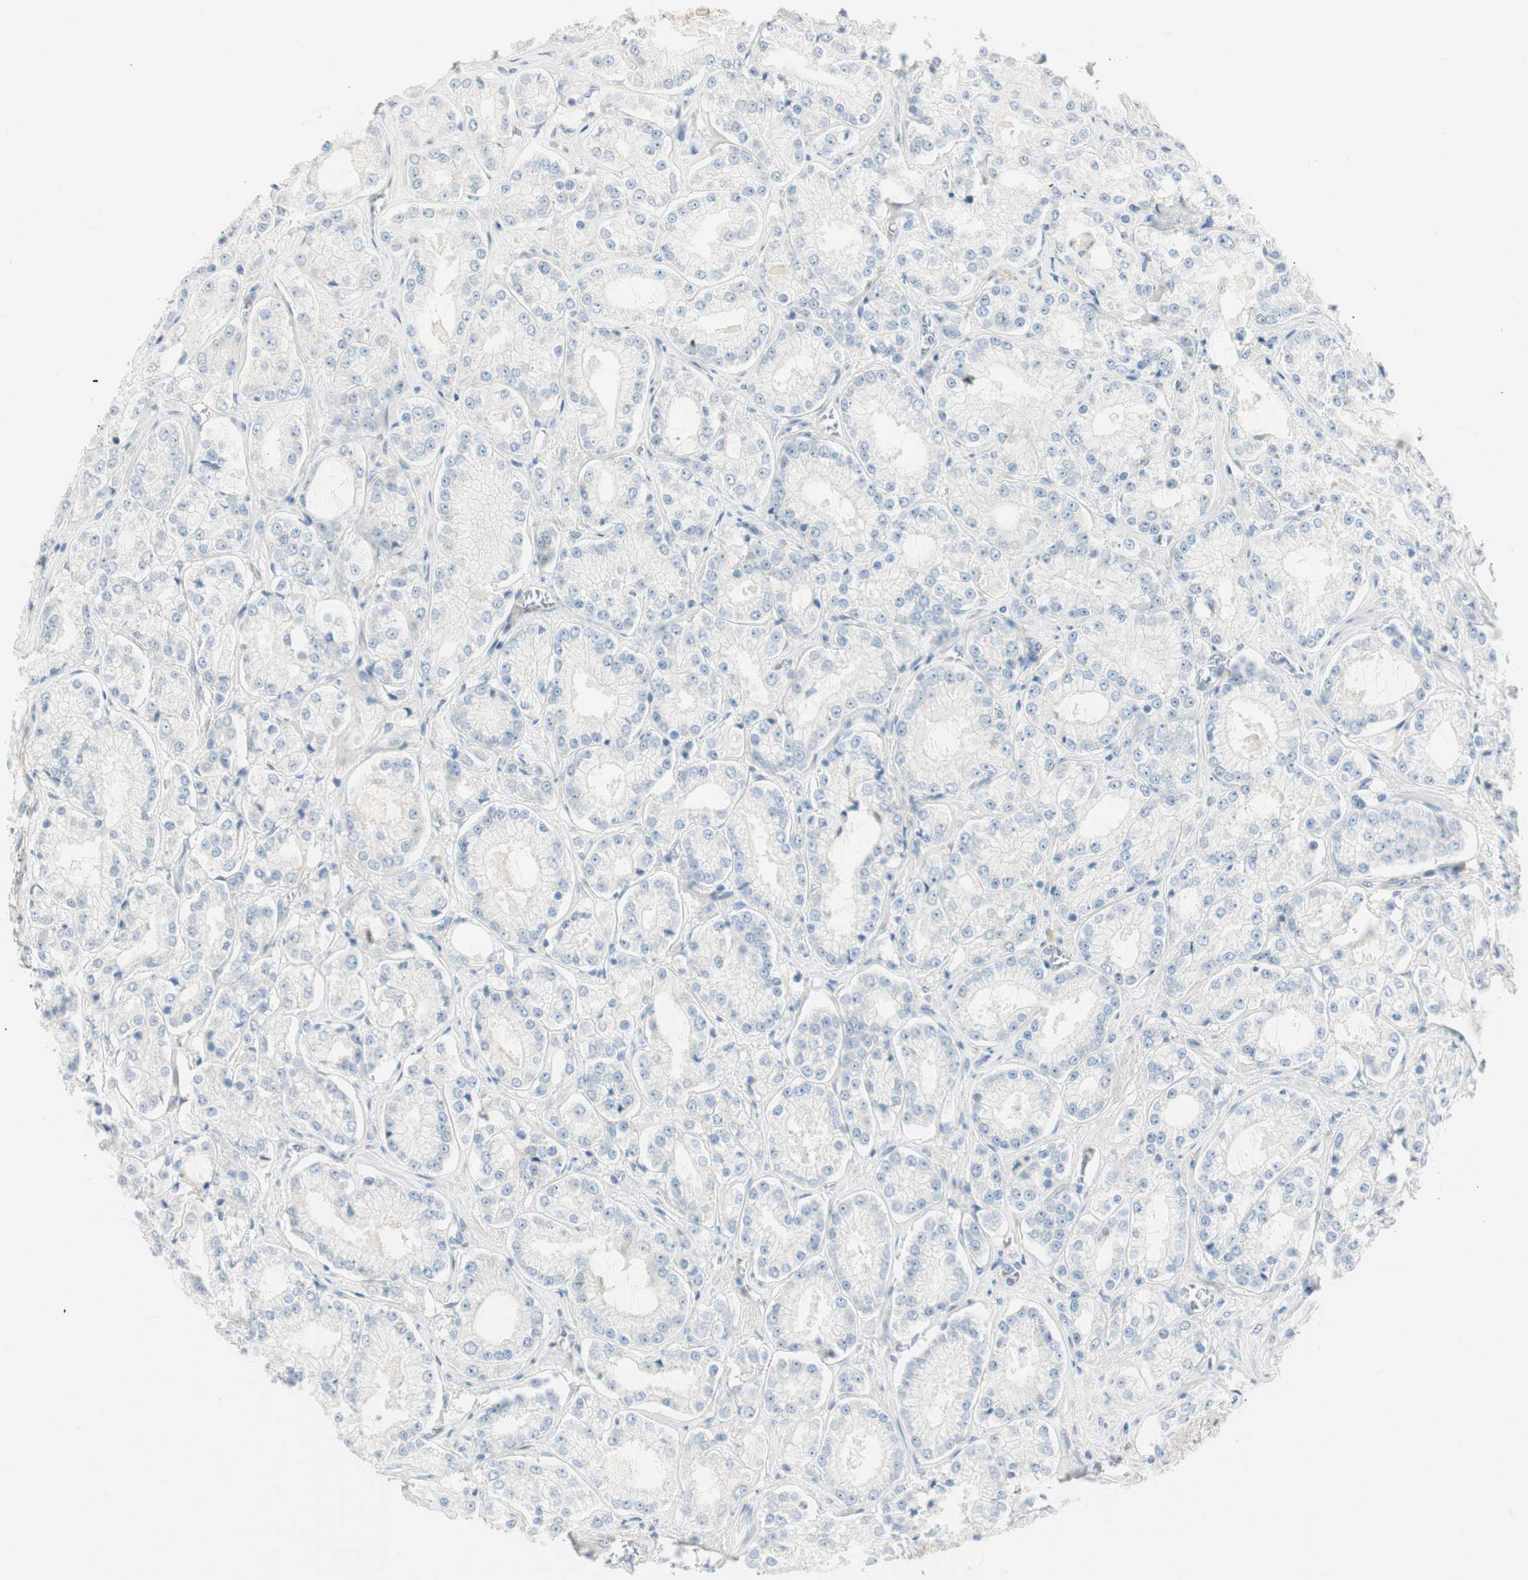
{"staining": {"intensity": "weak", "quantity": "<25%", "location": "cytoplasmic/membranous"}, "tissue": "prostate cancer", "cell_type": "Tumor cells", "image_type": "cancer", "snomed": [{"axis": "morphology", "description": "Adenocarcinoma, High grade"}, {"axis": "topography", "description": "Prostate"}], "caption": "DAB (3,3'-diaminobenzidine) immunohistochemical staining of human prostate cancer (adenocarcinoma (high-grade)) reveals no significant staining in tumor cells.", "gene": "CDK3", "patient": {"sex": "male", "age": 73}}